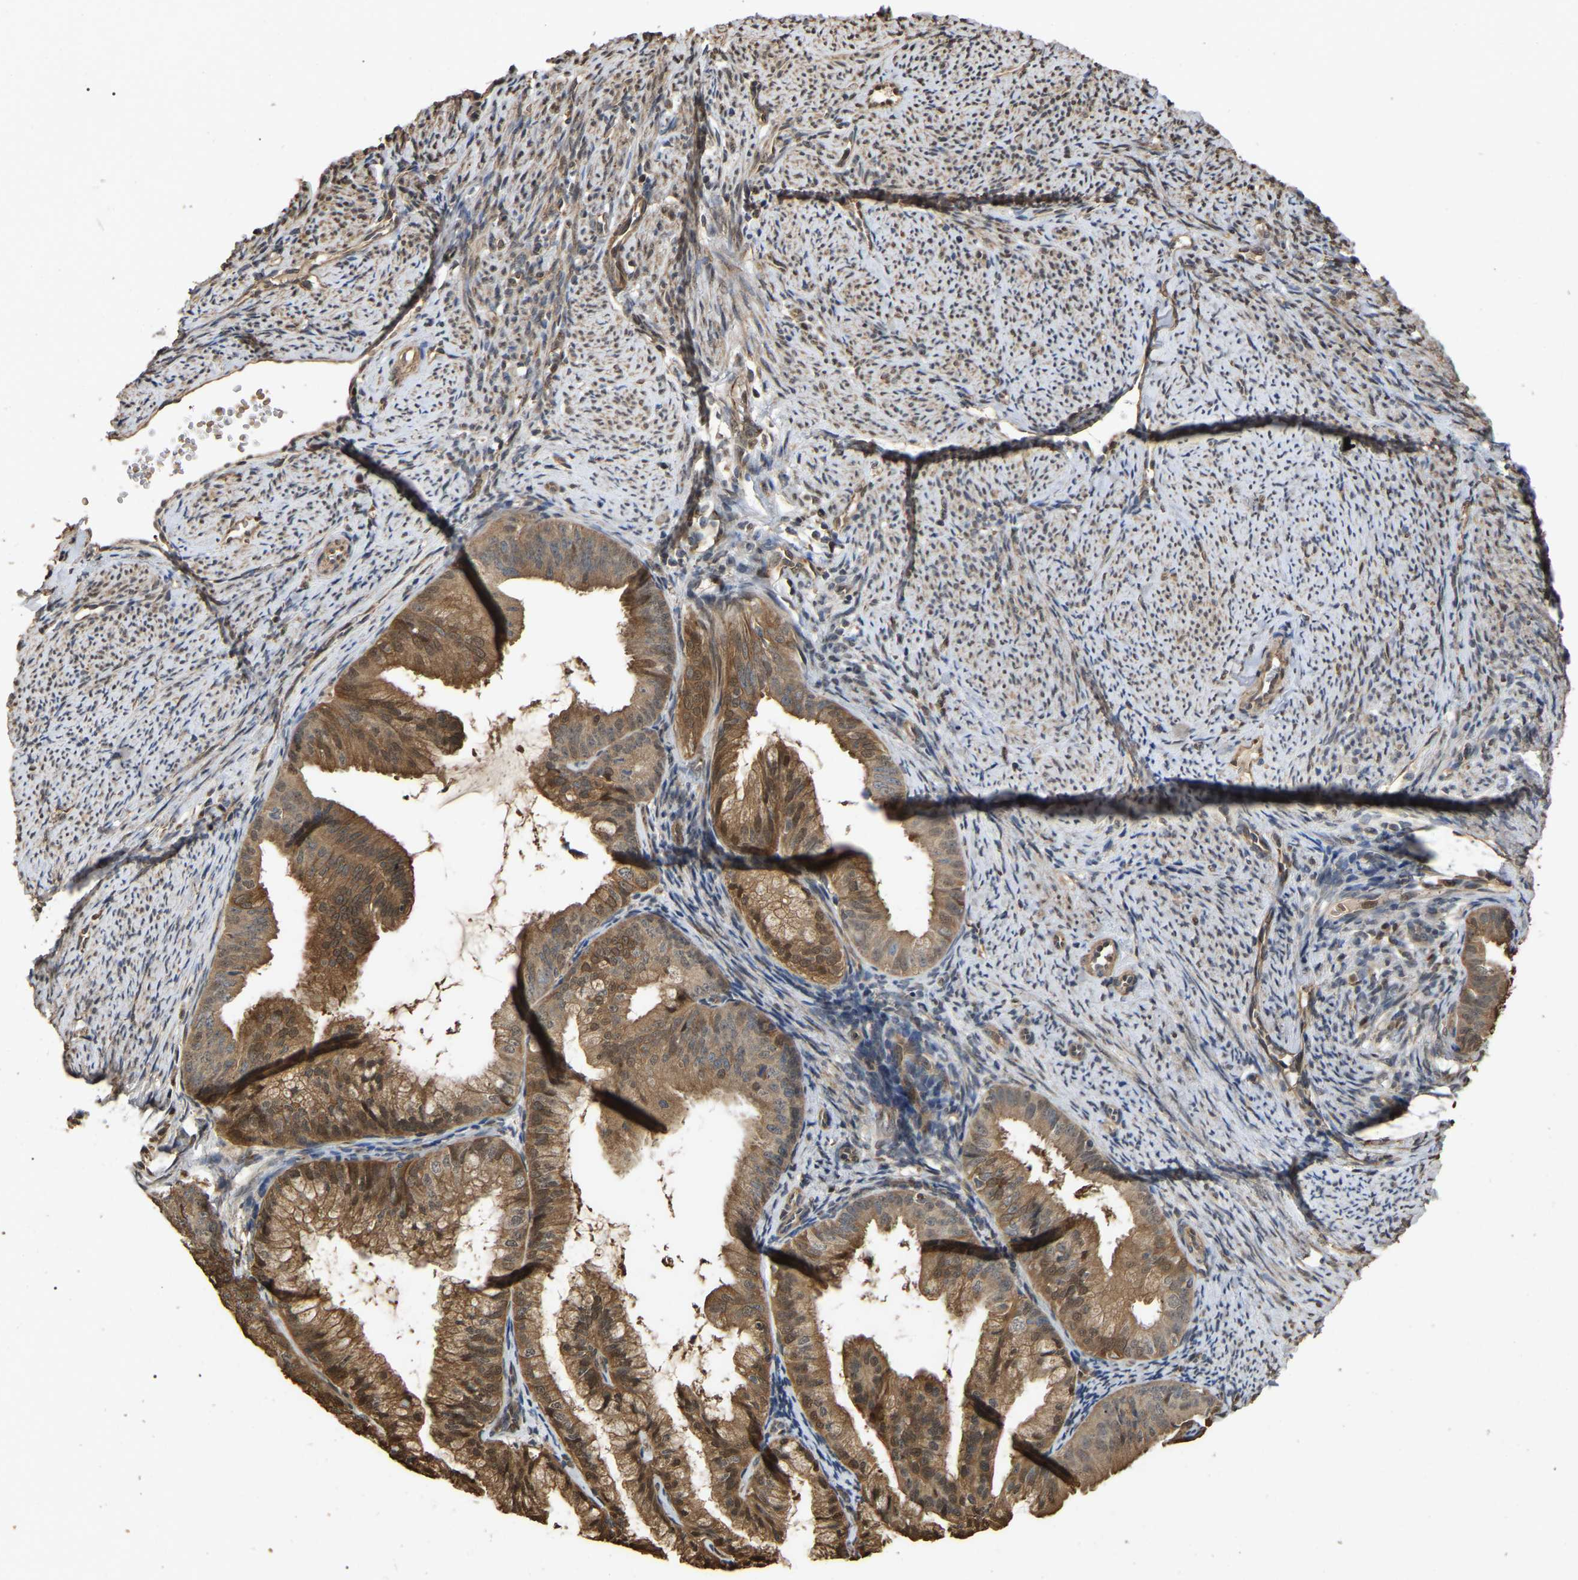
{"staining": {"intensity": "moderate", "quantity": ">75%", "location": "cytoplasmic/membranous"}, "tissue": "endometrial cancer", "cell_type": "Tumor cells", "image_type": "cancer", "snomed": [{"axis": "morphology", "description": "Adenocarcinoma, NOS"}, {"axis": "topography", "description": "Endometrium"}], "caption": "The image displays a brown stain indicating the presence of a protein in the cytoplasmic/membranous of tumor cells in adenocarcinoma (endometrial).", "gene": "FAM219A", "patient": {"sex": "female", "age": 63}}